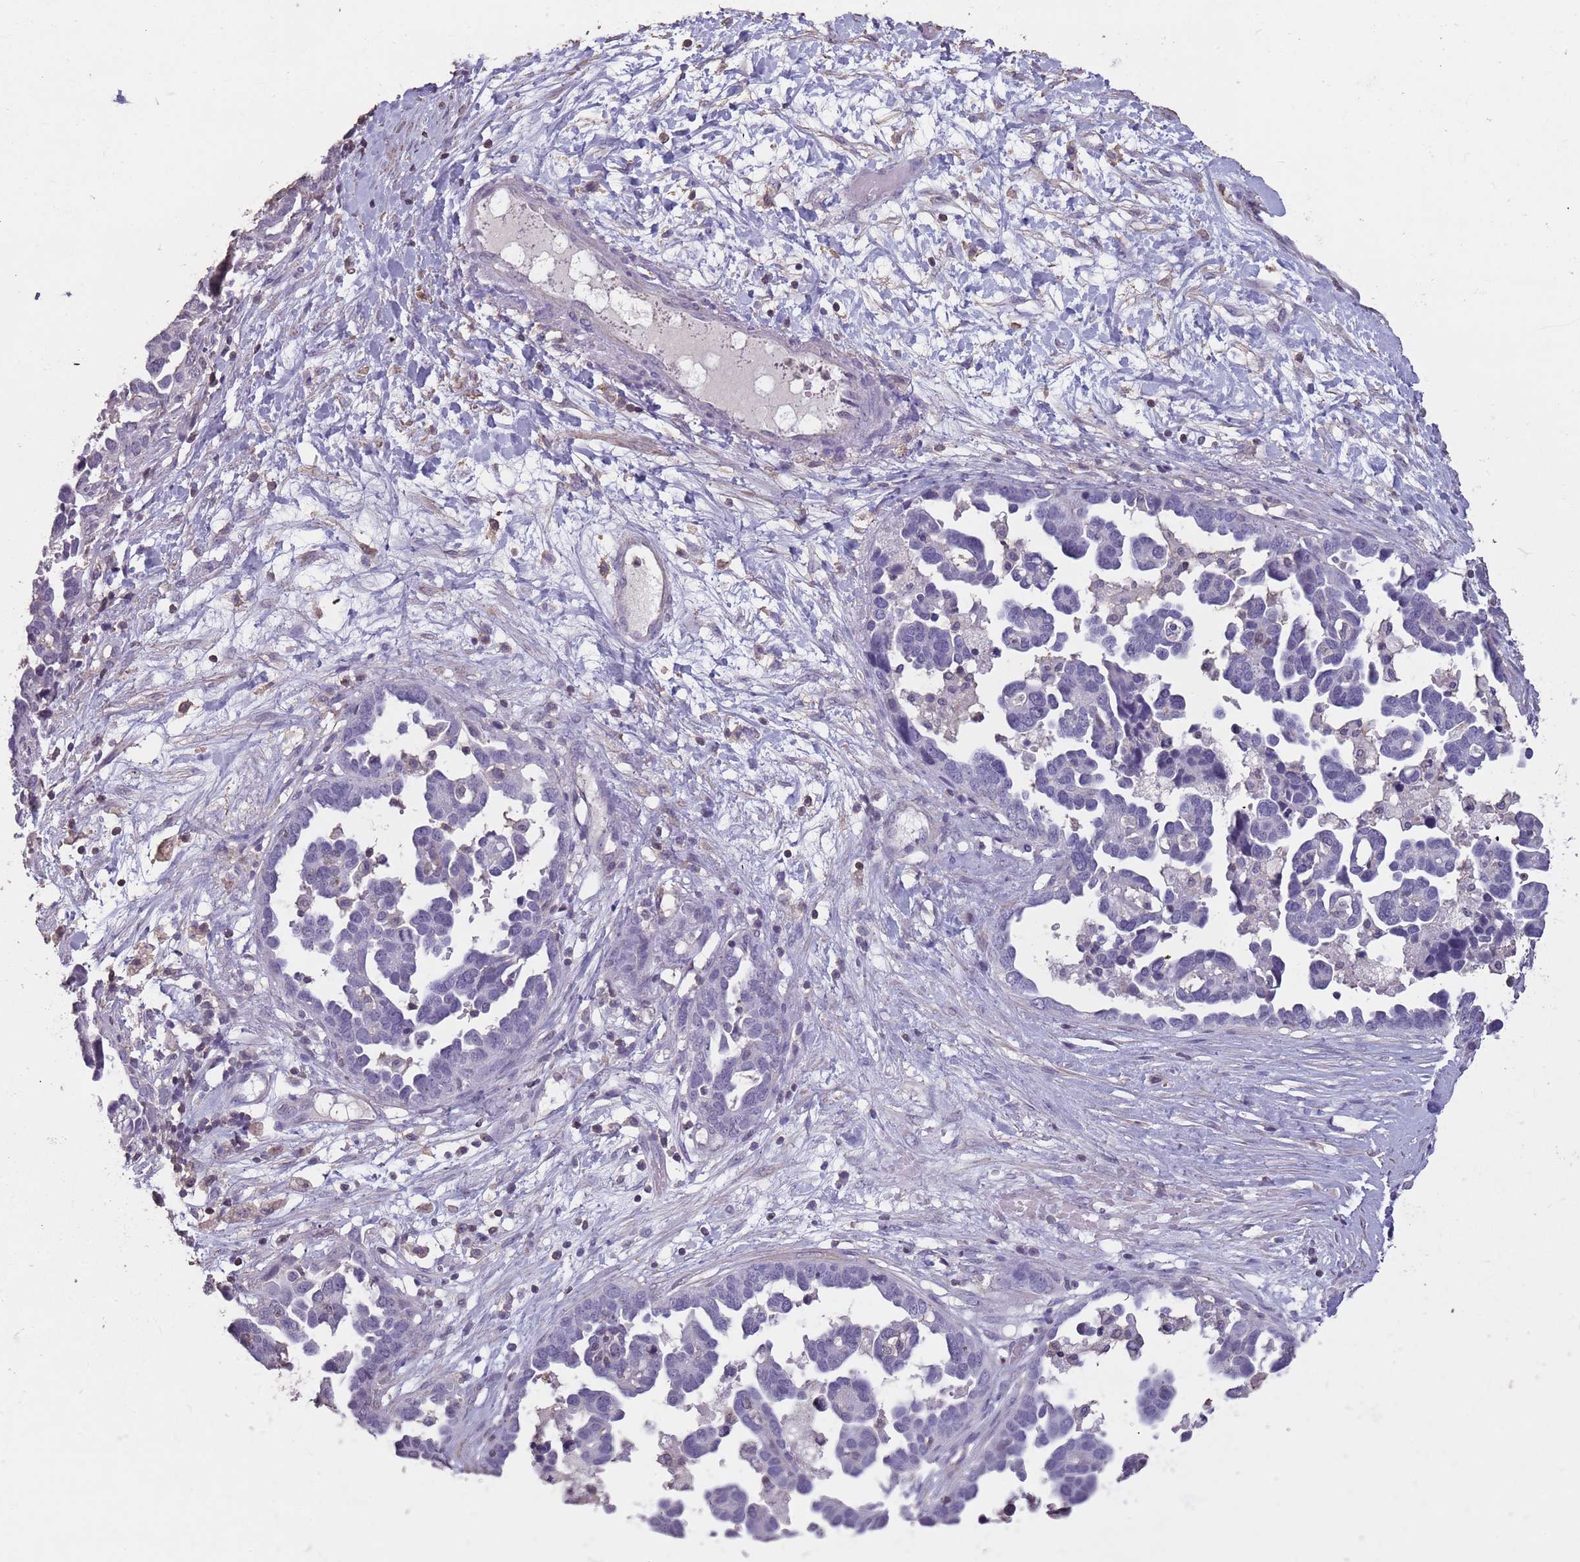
{"staining": {"intensity": "negative", "quantity": "none", "location": "none"}, "tissue": "ovarian cancer", "cell_type": "Tumor cells", "image_type": "cancer", "snomed": [{"axis": "morphology", "description": "Cystadenocarcinoma, serous, NOS"}, {"axis": "topography", "description": "Ovary"}], "caption": "This is a image of immunohistochemistry (IHC) staining of ovarian cancer, which shows no expression in tumor cells.", "gene": "SUN5", "patient": {"sex": "female", "age": 54}}